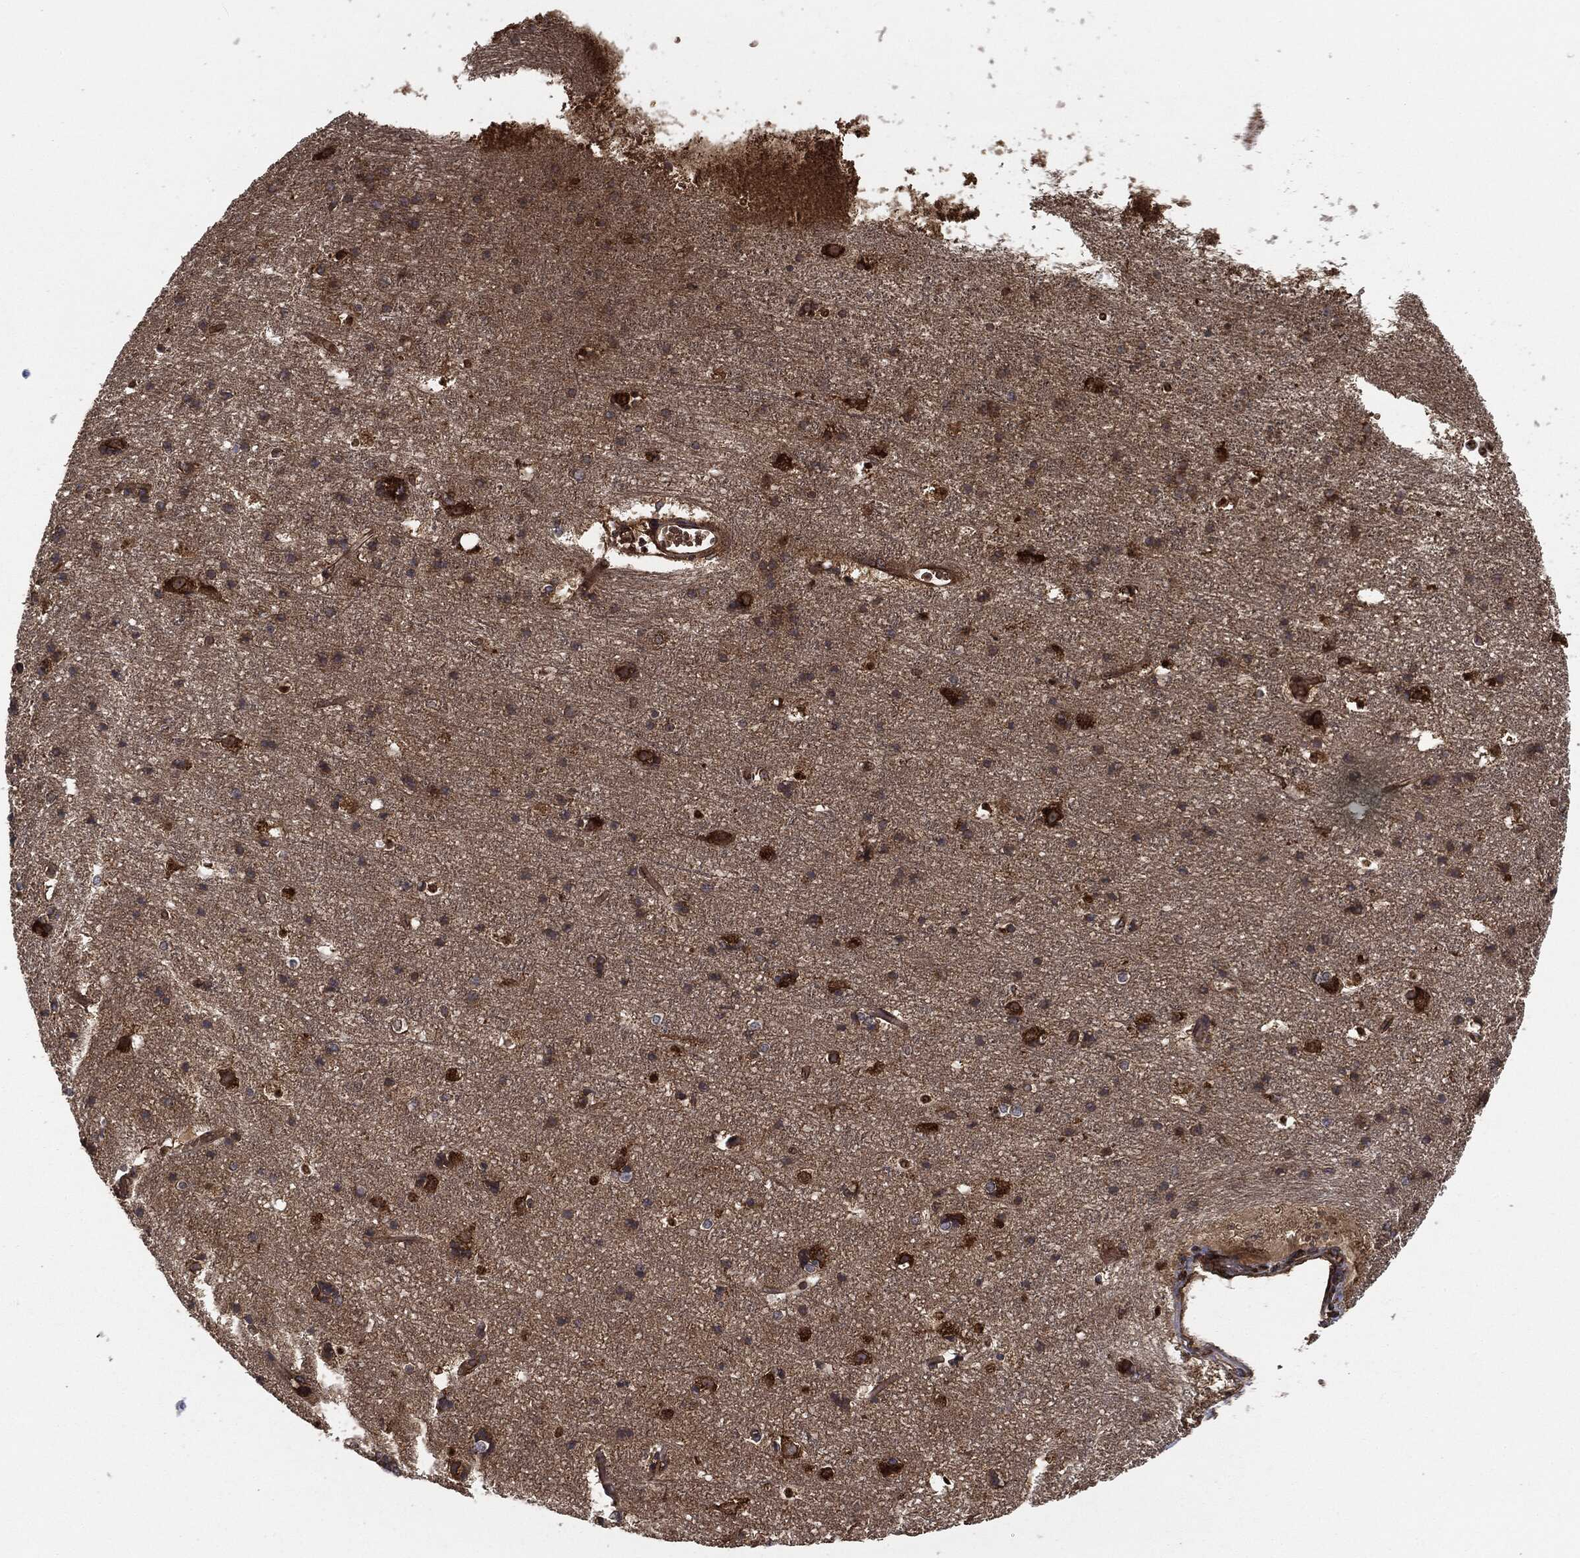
{"staining": {"intensity": "moderate", "quantity": "25%-75%", "location": "cytoplasmic/membranous"}, "tissue": "cerebral cortex", "cell_type": "Endothelial cells", "image_type": "normal", "snomed": [{"axis": "morphology", "description": "Normal tissue, NOS"}, {"axis": "topography", "description": "Cerebral cortex"}], "caption": "A brown stain highlights moderate cytoplasmic/membranous positivity of a protein in endothelial cells of benign human cerebral cortex. The staining was performed using DAB to visualize the protein expression in brown, while the nuclei were stained in blue with hematoxylin (Magnification: 20x).", "gene": "EIF2AK2", "patient": {"sex": "female", "age": 52}}